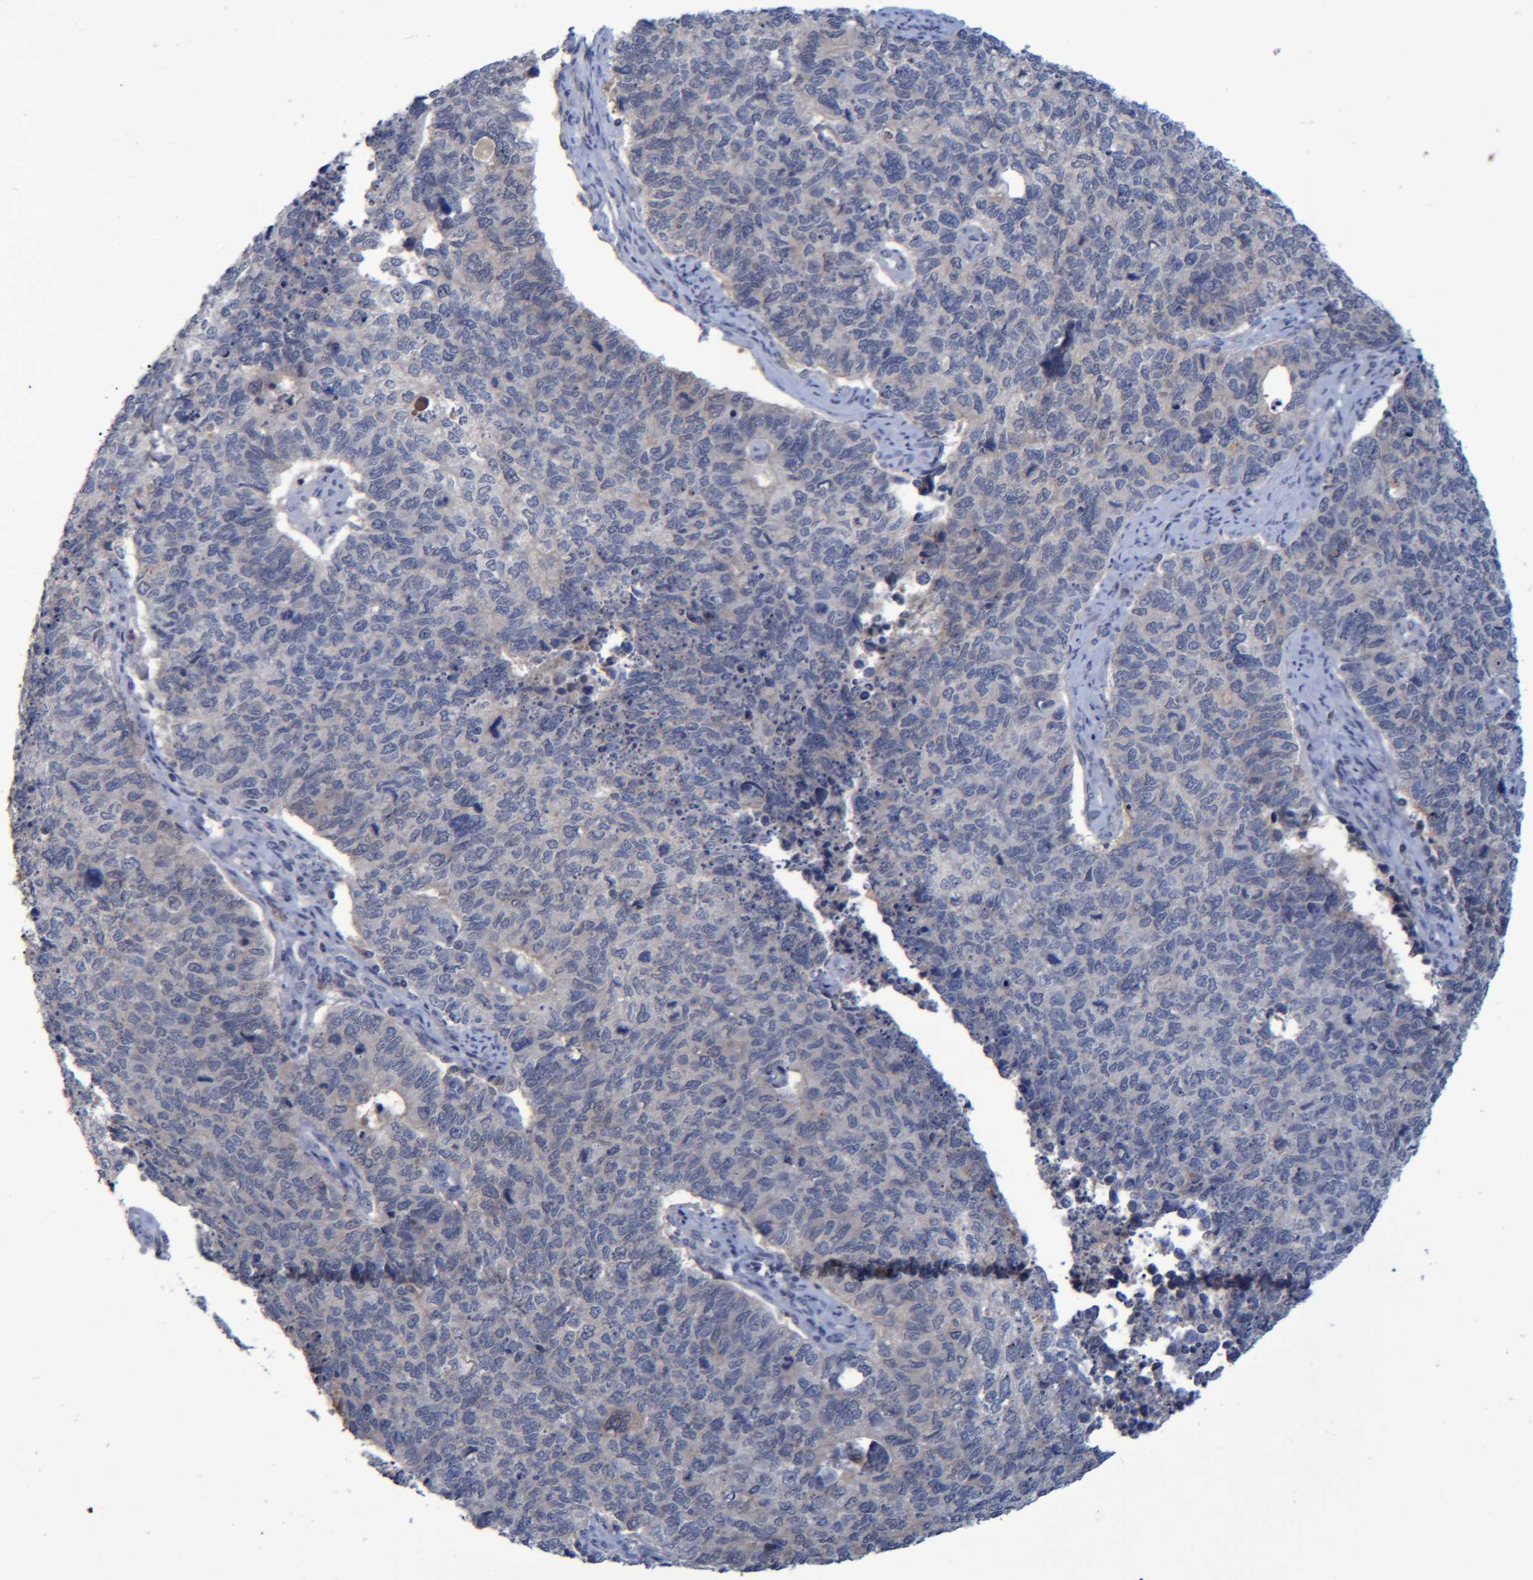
{"staining": {"intensity": "negative", "quantity": "none", "location": "none"}, "tissue": "cervical cancer", "cell_type": "Tumor cells", "image_type": "cancer", "snomed": [{"axis": "morphology", "description": "Squamous cell carcinoma, NOS"}, {"axis": "topography", "description": "Cervix"}], "caption": "Tumor cells show no significant protein staining in squamous cell carcinoma (cervical).", "gene": "PCYT2", "patient": {"sex": "female", "age": 63}}